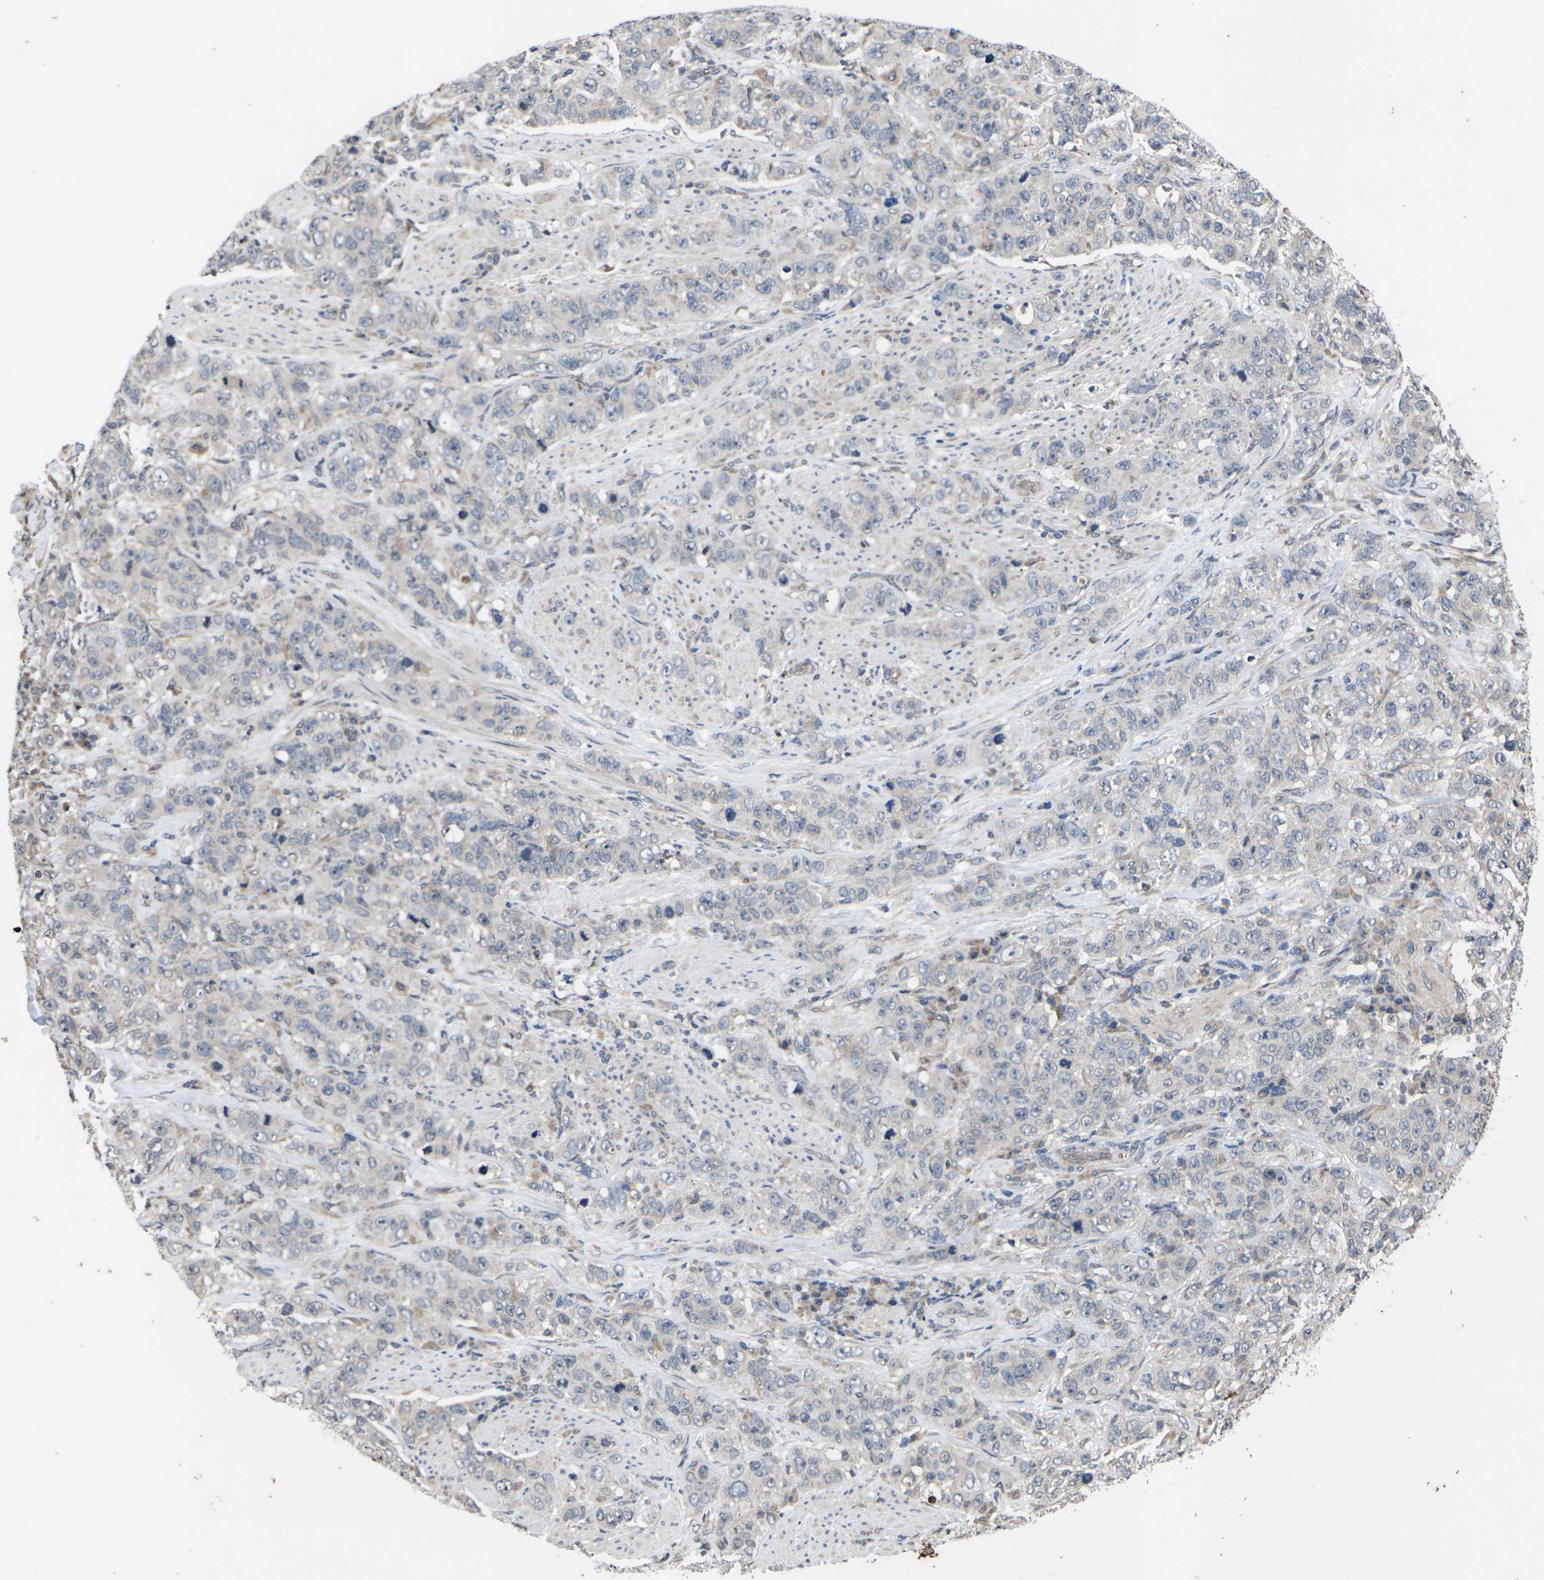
{"staining": {"intensity": "negative", "quantity": "none", "location": "none"}, "tissue": "stomach cancer", "cell_type": "Tumor cells", "image_type": "cancer", "snomed": [{"axis": "morphology", "description": "Adenocarcinoma, NOS"}, {"axis": "topography", "description": "Stomach"}], "caption": "Stomach adenocarcinoma stained for a protein using immunohistochemistry (IHC) shows no staining tumor cells.", "gene": "DKK2", "patient": {"sex": "male", "age": 48}}